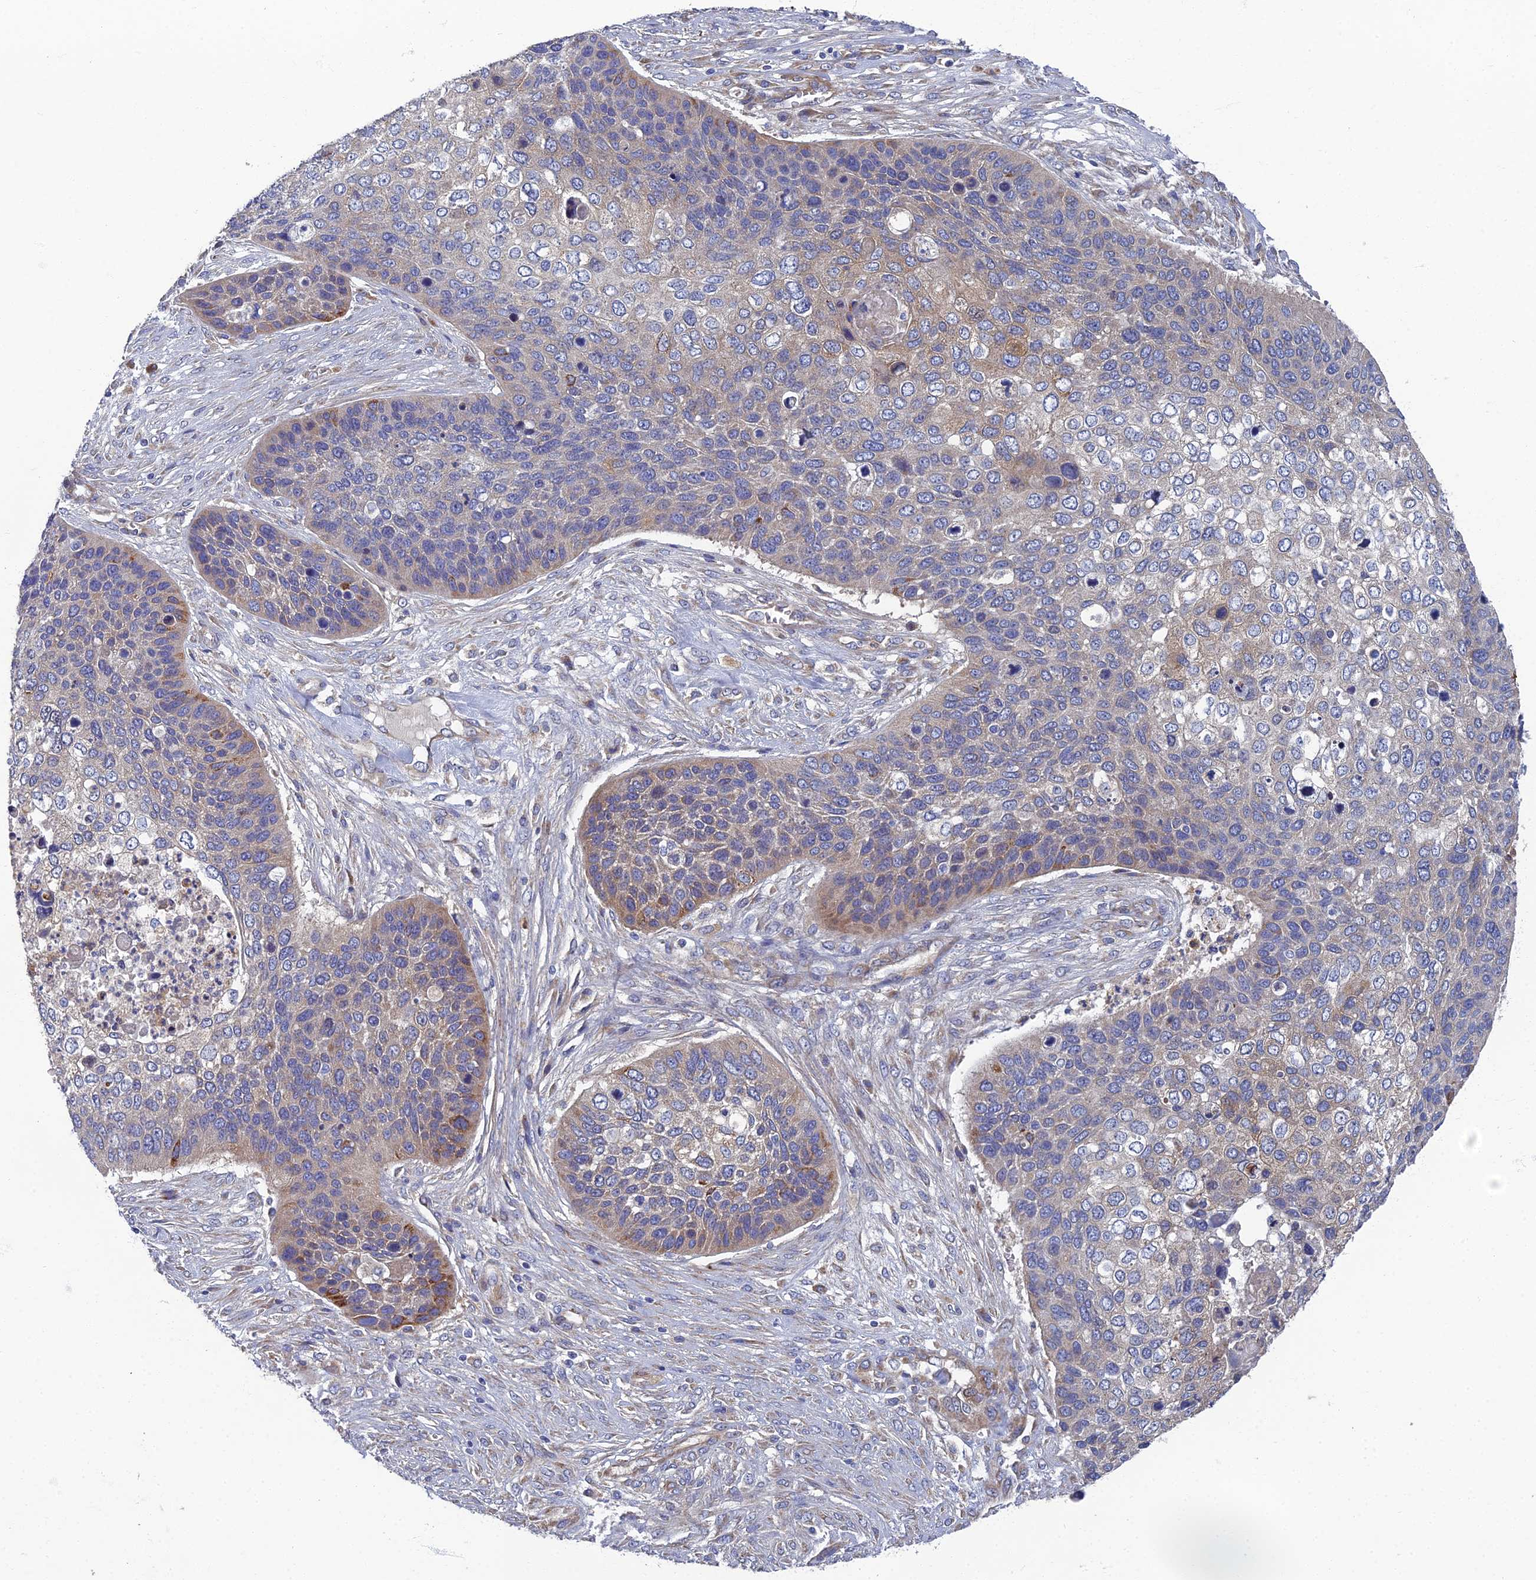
{"staining": {"intensity": "moderate", "quantity": "<25%", "location": "cytoplasmic/membranous"}, "tissue": "skin cancer", "cell_type": "Tumor cells", "image_type": "cancer", "snomed": [{"axis": "morphology", "description": "Basal cell carcinoma"}, {"axis": "topography", "description": "Skin"}], "caption": "Basal cell carcinoma (skin) stained for a protein (brown) reveals moderate cytoplasmic/membranous positive staining in about <25% of tumor cells.", "gene": "RNASEK", "patient": {"sex": "female", "age": 74}}